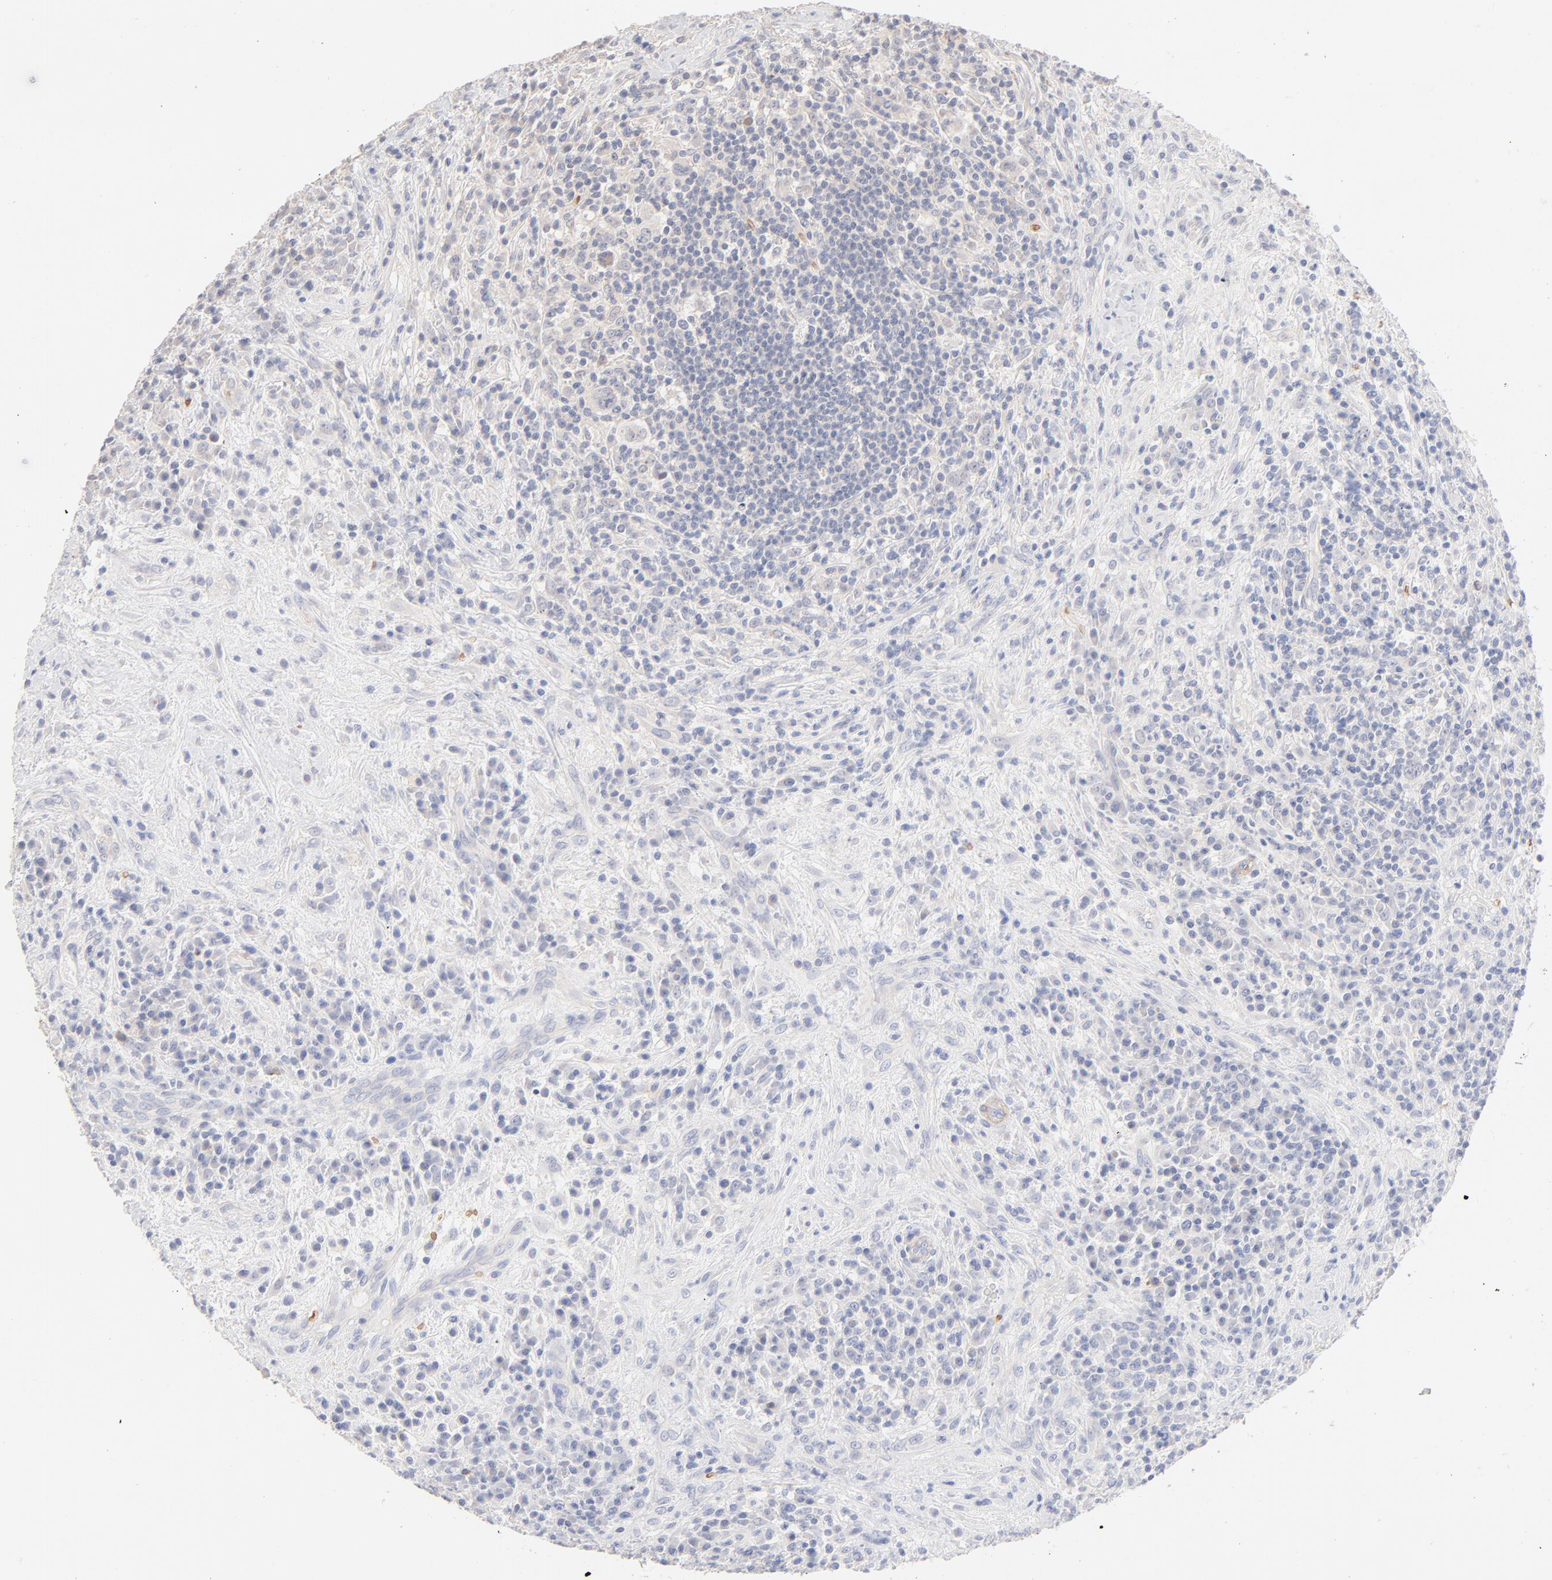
{"staining": {"intensity": "negative", "quantity": "none", "location": "none"}, "tissue": "lymphoma", "cell_type": "Tumor cells", "image_type": "cancer", "snomed": [{"axis": "morphology", "description": "Hodgkin's disease, NOS"}, {"axis": "topography", "description": "Lymph node"}], "caption": "Immunohistochemical staining of human Hodgkin's disease shows no significant staining in tumor cells.", "gene": "SPTB", "patient": {"sex": "female", "age": 25}}